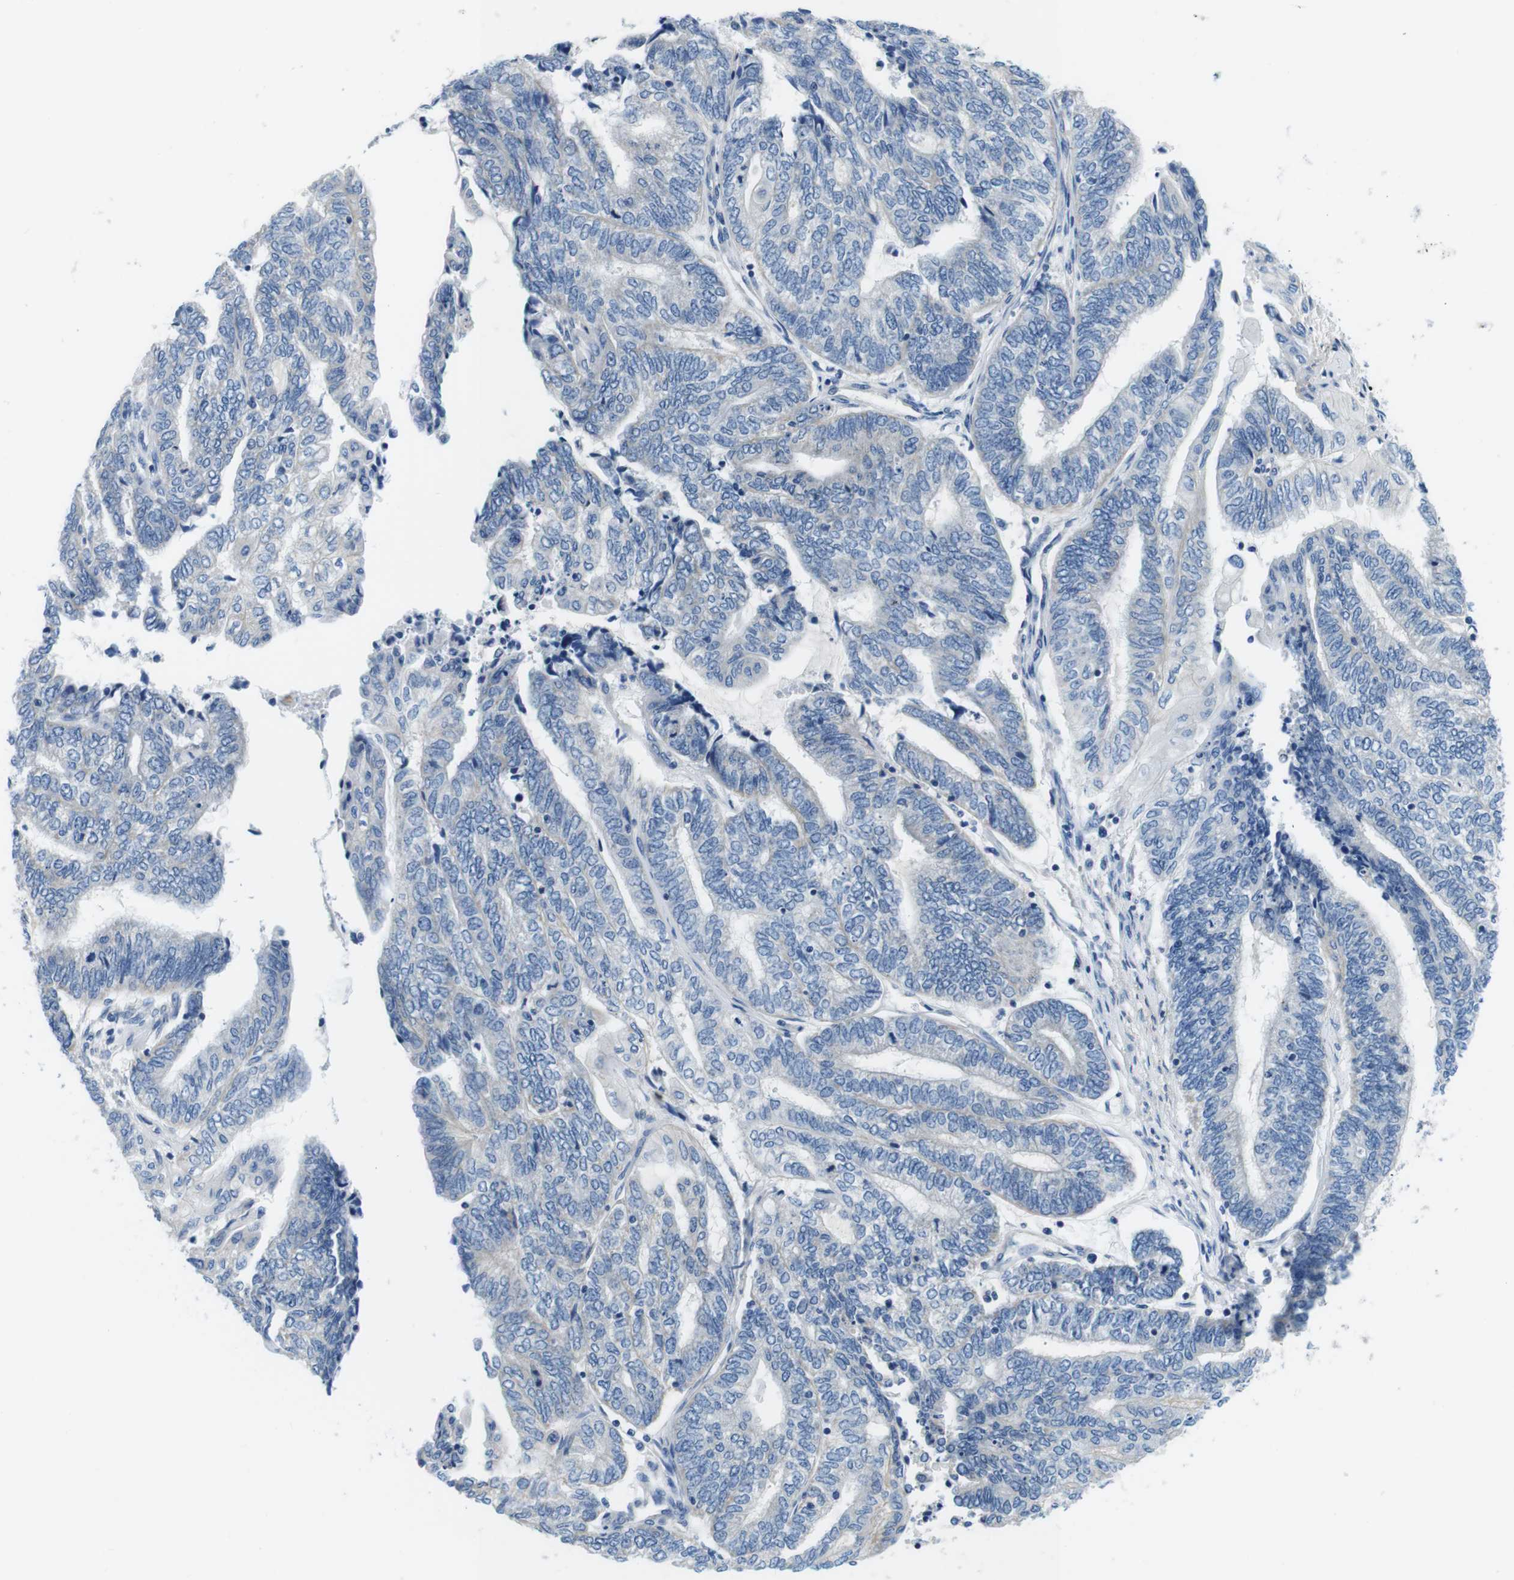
{"staining": {"intensity": "negative", "quantity": "none", "location": "none"}, "tissue": "endometrial cancer", "cell_type": "Tumor cells", "image_type": "cancer", "snomed": [{"axis": "morphology", "description": "Adenocarcinoma, NOS"}, {"axis": "topography", "description": "Uterus"}, {"axis": "topography", "description": "Endometrium"}], "caption": "Human endometrial adenocarcinoma stained for a protein using IHC demonstrates no positivity in tumor cells.", "gene": "DENND4C", "patient": {"sex": "female", "age": 70}}